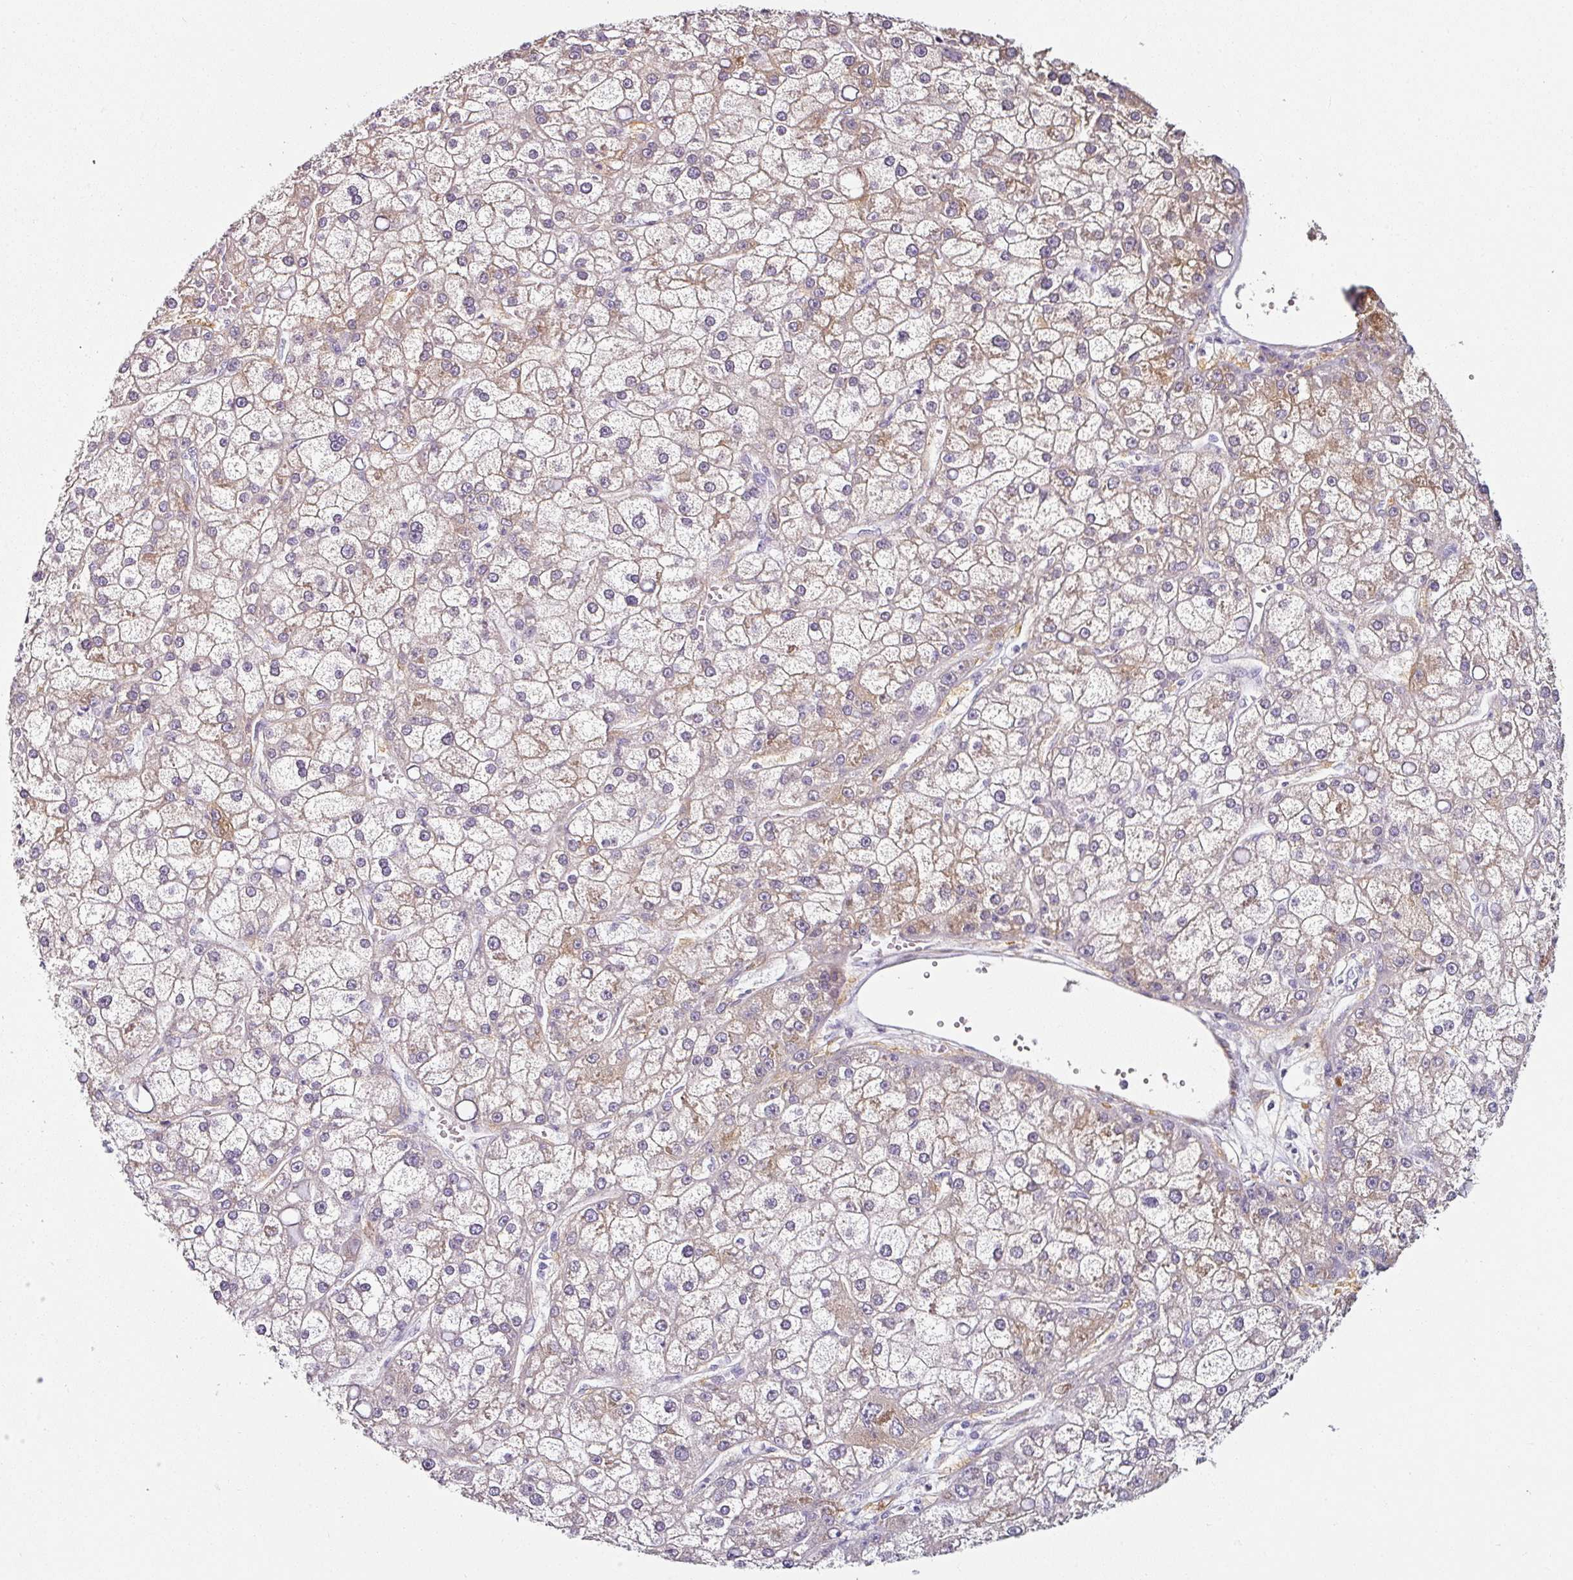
{"staining": {"intensity": "moderate", "quantity": "<25%", "location": "cytoplasmic/membranous"}, "tissue": "liver cancer", "cell_type": "Tumor cells", "image_type": "cancer", "snomed": [{"axis": "morphology", "description": "Carcinoma, Hepatocellular, NOS"}, {"axis": "topography", "description": "Liver"}], "caption": "Brown immunohistochemical staining in human hepatocellular carcinoma (liver) shows moderate cytoplasmic/membranous expression in approximately <25% of tumor cells.", "gene": "CAP2", "patient": {"sex": "male", "age": 67}}